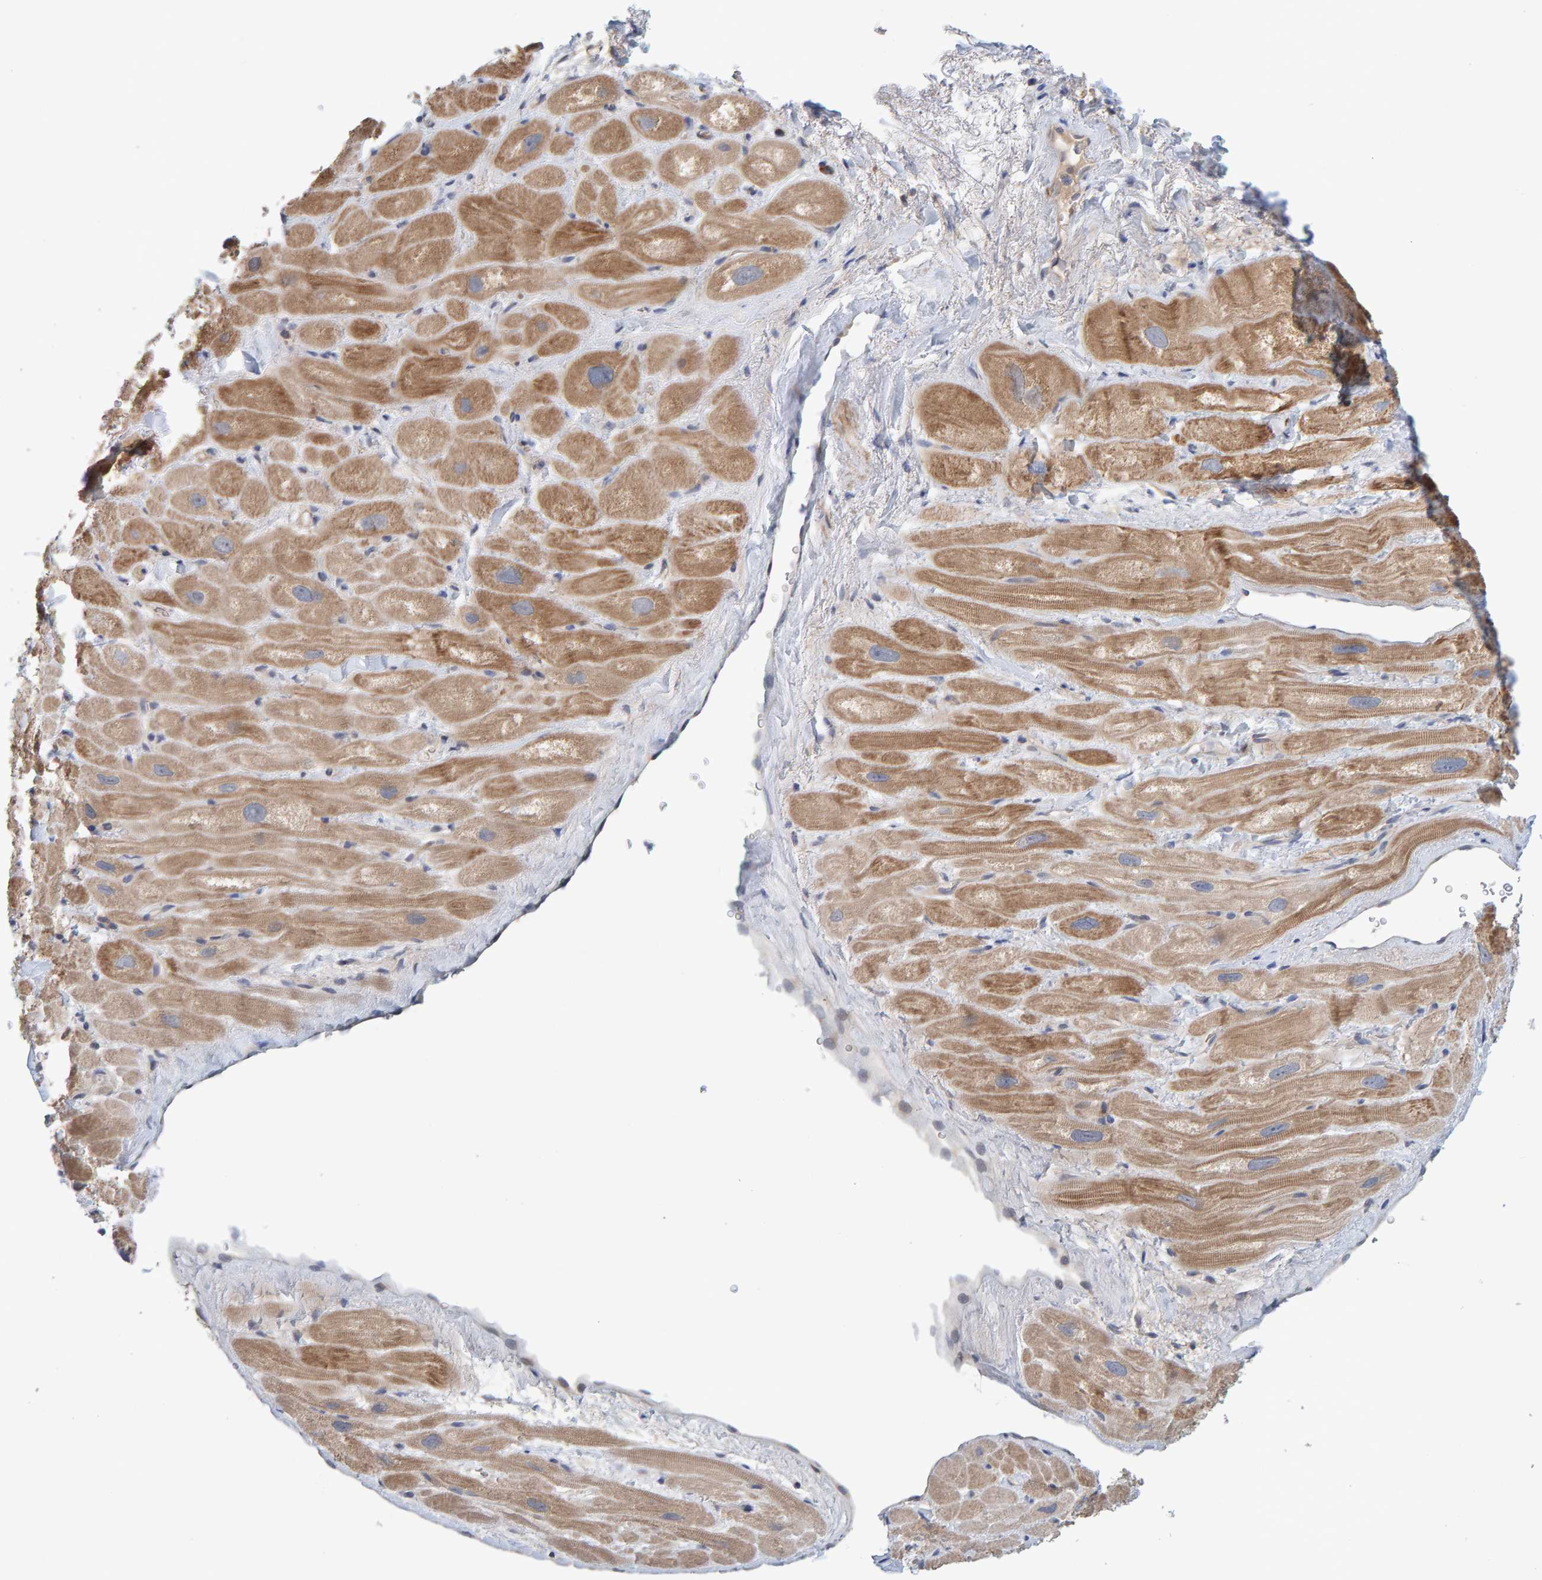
{"staining": {"intensity": "moderate", "quantity": ">75%", "location": "cytoplasmic/membranous"}, "tissue": "heart muscle", "cell_type": "Cardiomyocytes", "image_type": "normal", "snomed": [{"axis": "morphology", "description": "Normal tissue, NOS"}, {"axis": "topography", "description": "Heart"}], "caption": "There is medium levels of moderate cytoplasmic/membranous staining in cardiomyocytes of benign heart muscle, as demonstrated by immunohistochemical staining (brown color).", "gene": "TATDN1", "patient": {"sex": "male", "age": 49}}